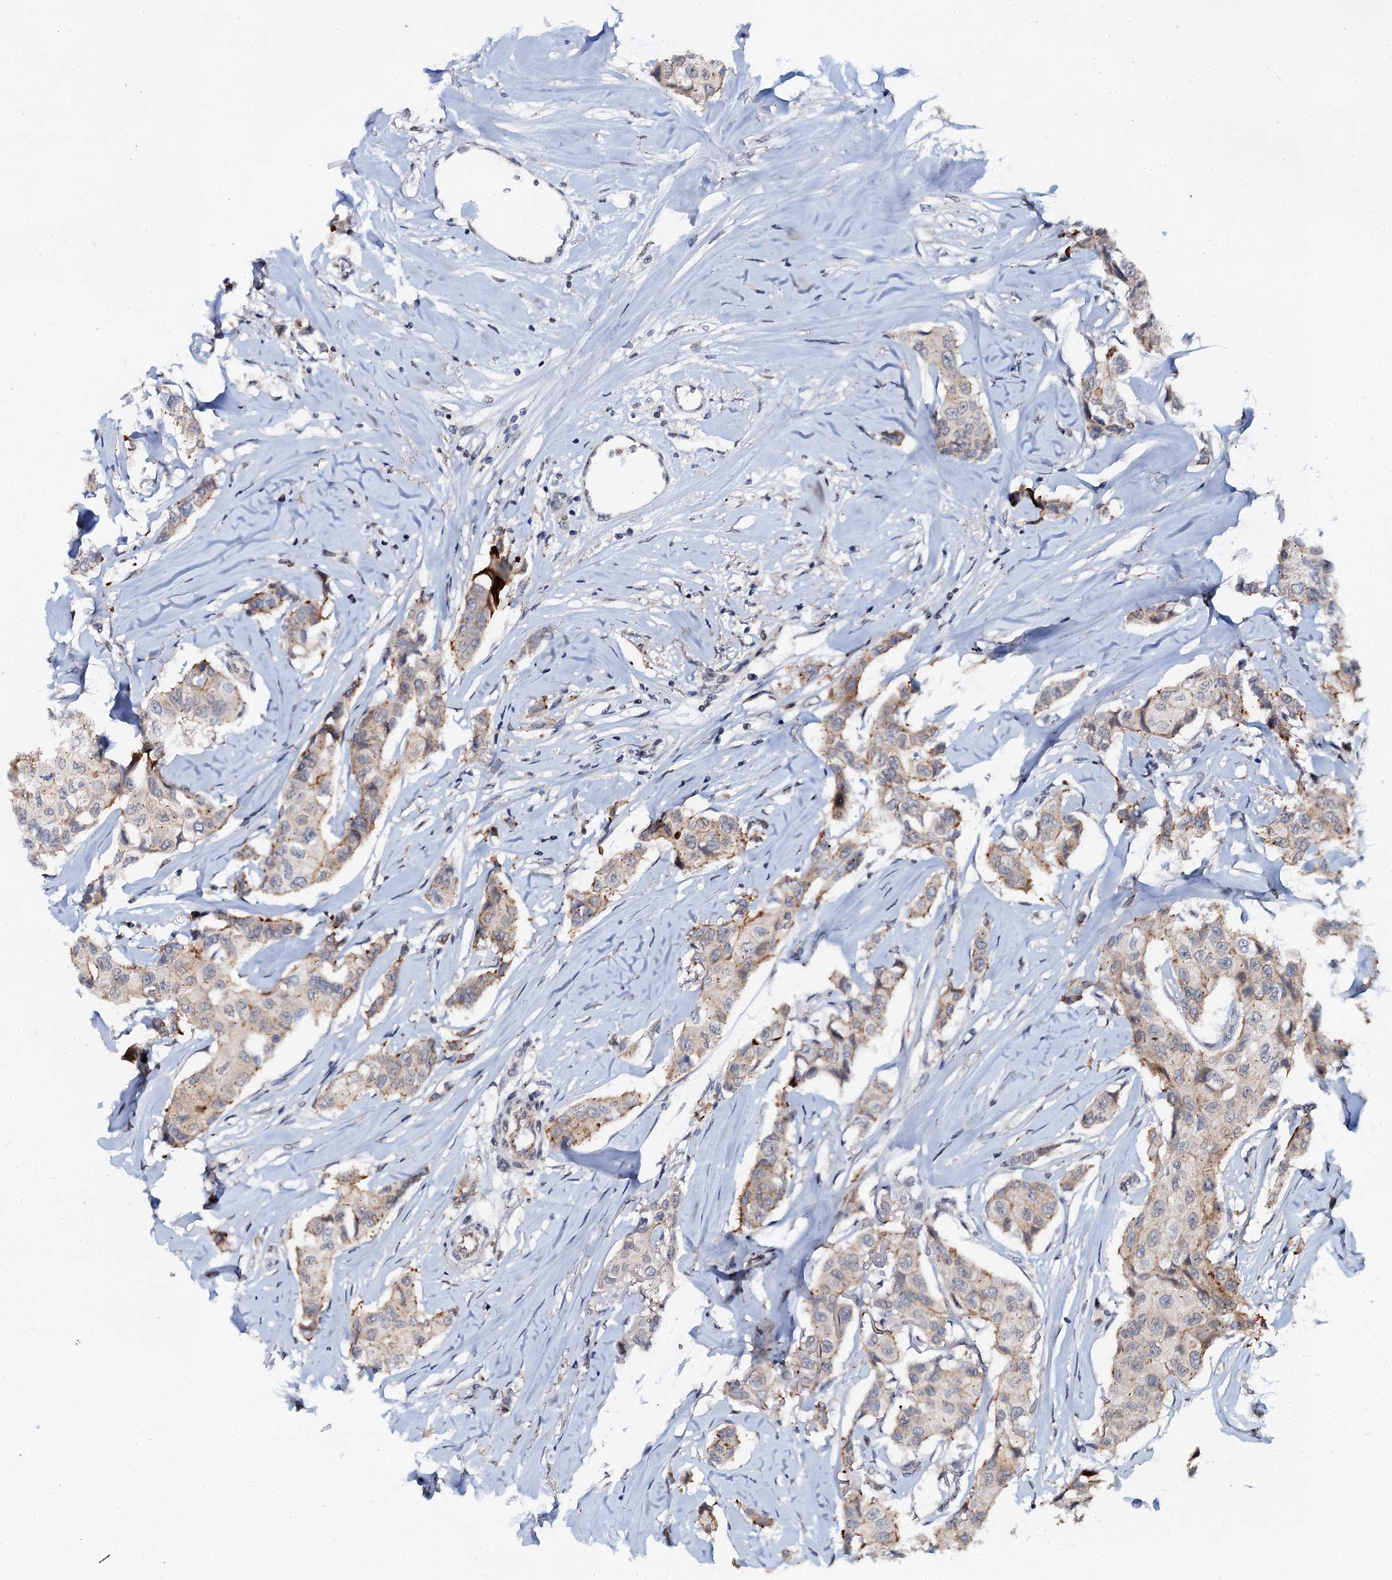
{"staining": {"intensity": "moderate", "quantity": "<25%", "location": "cytoplasmic/membranous"}, "tissue": "breast cancer", "cell_type": "Tumor cells", "image_type": "cancer", "snomed": [{"axis": "morphology", "description": "Duct carcinoma"}, {"axis": "topography", "description": "Breast"}], "caption": "Immunohistochemistry of human intraductal carcinoma (breast) shows low levels of moderate cytoplasmic/membranous expression in about <25% of tumor cells.", "gene": "SNTA1", "patient": {"sex": "female", "age": 80}}